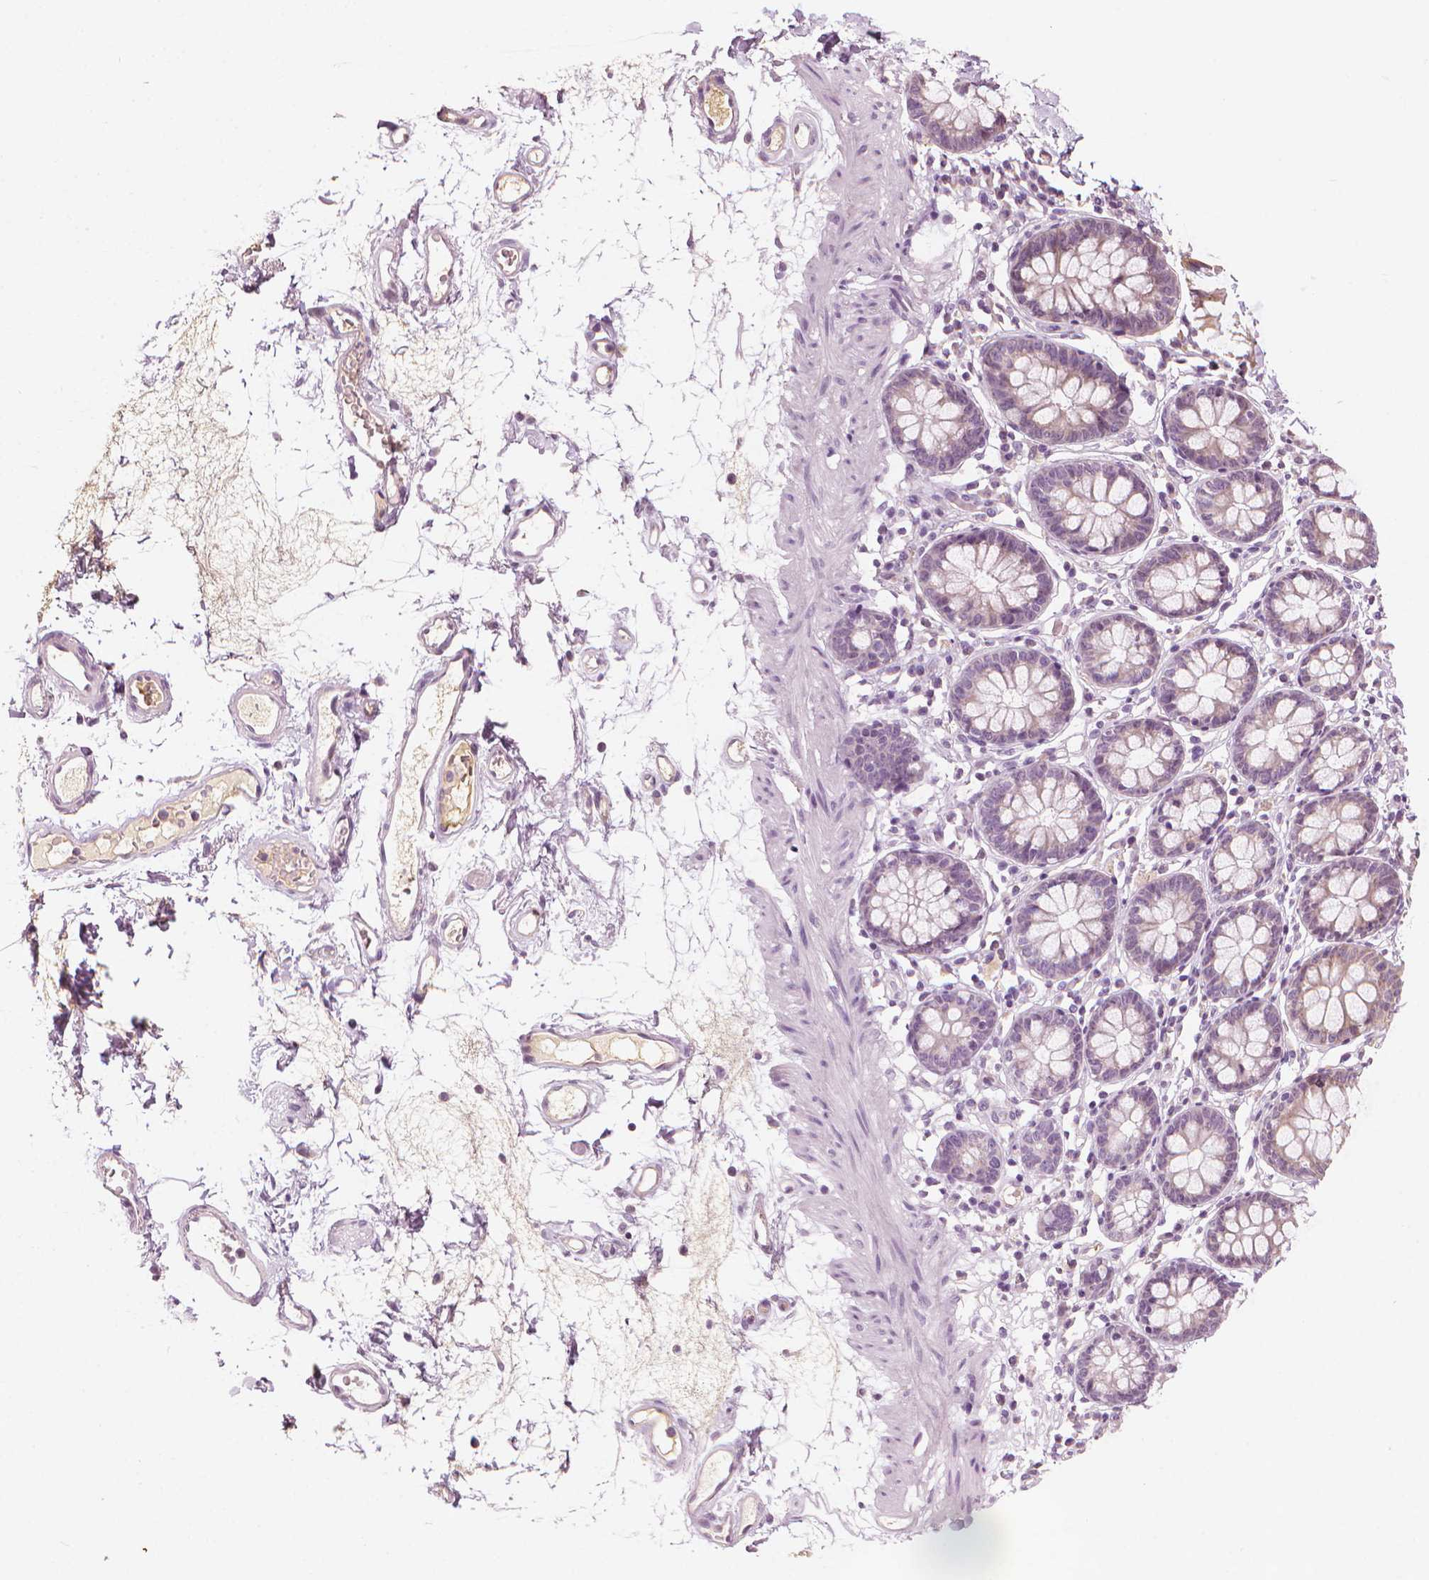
{"staining": {"intensity": "negative", "quantity": "none", "location": "none"}, "tissue": "colon", "cell_type": "Endothelial cells", "image_type": "normal", "snomed": [{"axis": "morphology", "description": "Normal tissue, NOS"}, {"axis": "topography", "description": "Colon"}], "caption": "Protein analysis of benign colon reveals no significant staining in endothelial cells.", "gene": "CFAP126", "patient": {"sex": "female", "age": 84}}